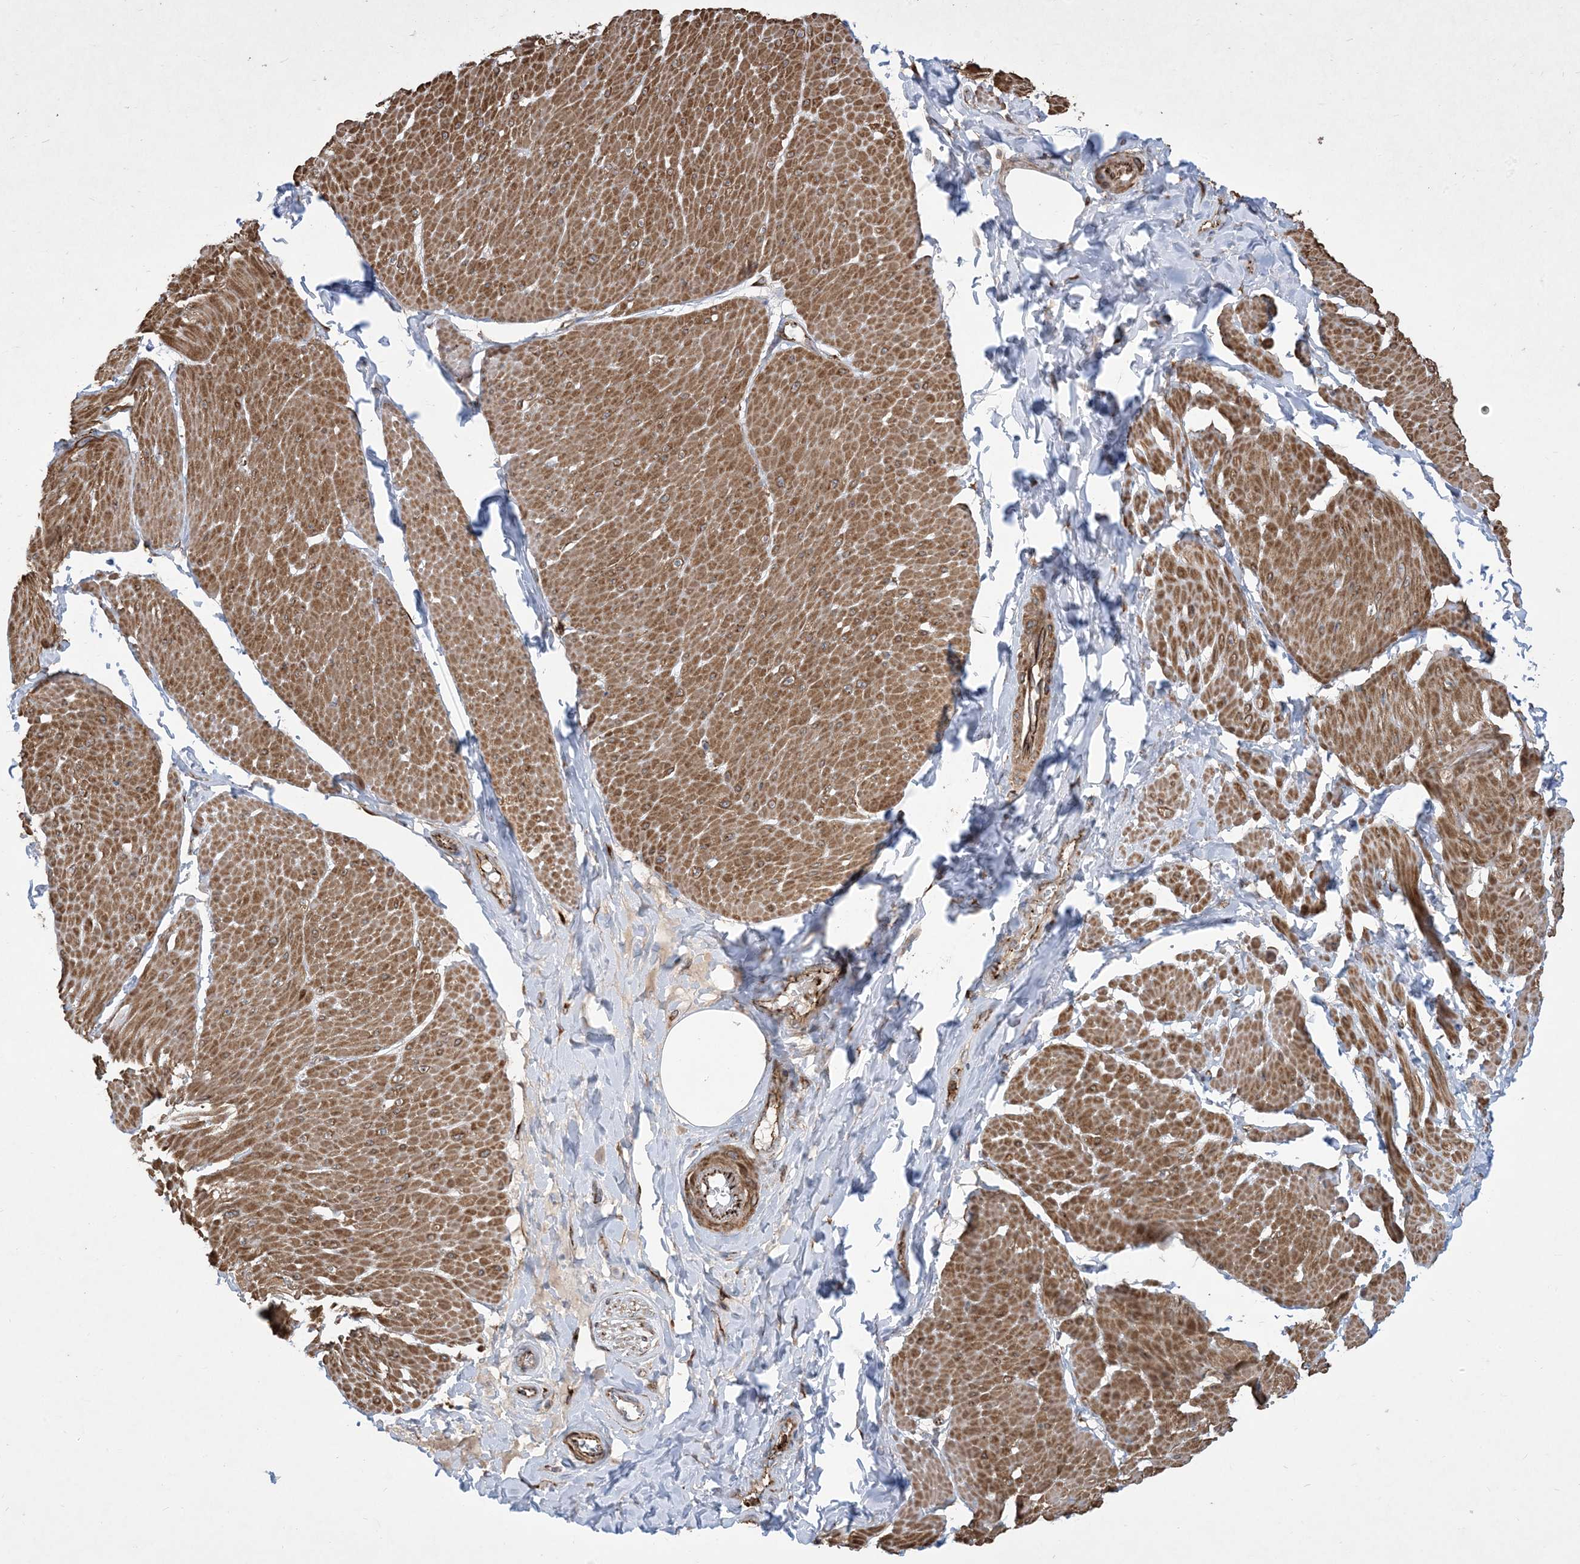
{"staining": {"intensity": "moderate", "quantity": ">75%", "location": "cytoplasmic/membranous"}, "tissue": "smooth muscle", "cell_type": "Smooth muscle cells", "image_type": "normal", "snomed": [{"axis": "morphology", "description": "Urothelial carcinoma, High grade"}, {"axis": "topography", "description": "Urinary bladder"}], "caption": "A brown stain shows moderate cytoplasmic/membranous expression of a protein in smooth muscle cells of unremarkable human smooth muscle.", "gene": "OTOP1", "patient": {"sex": "male", "age": 46}}